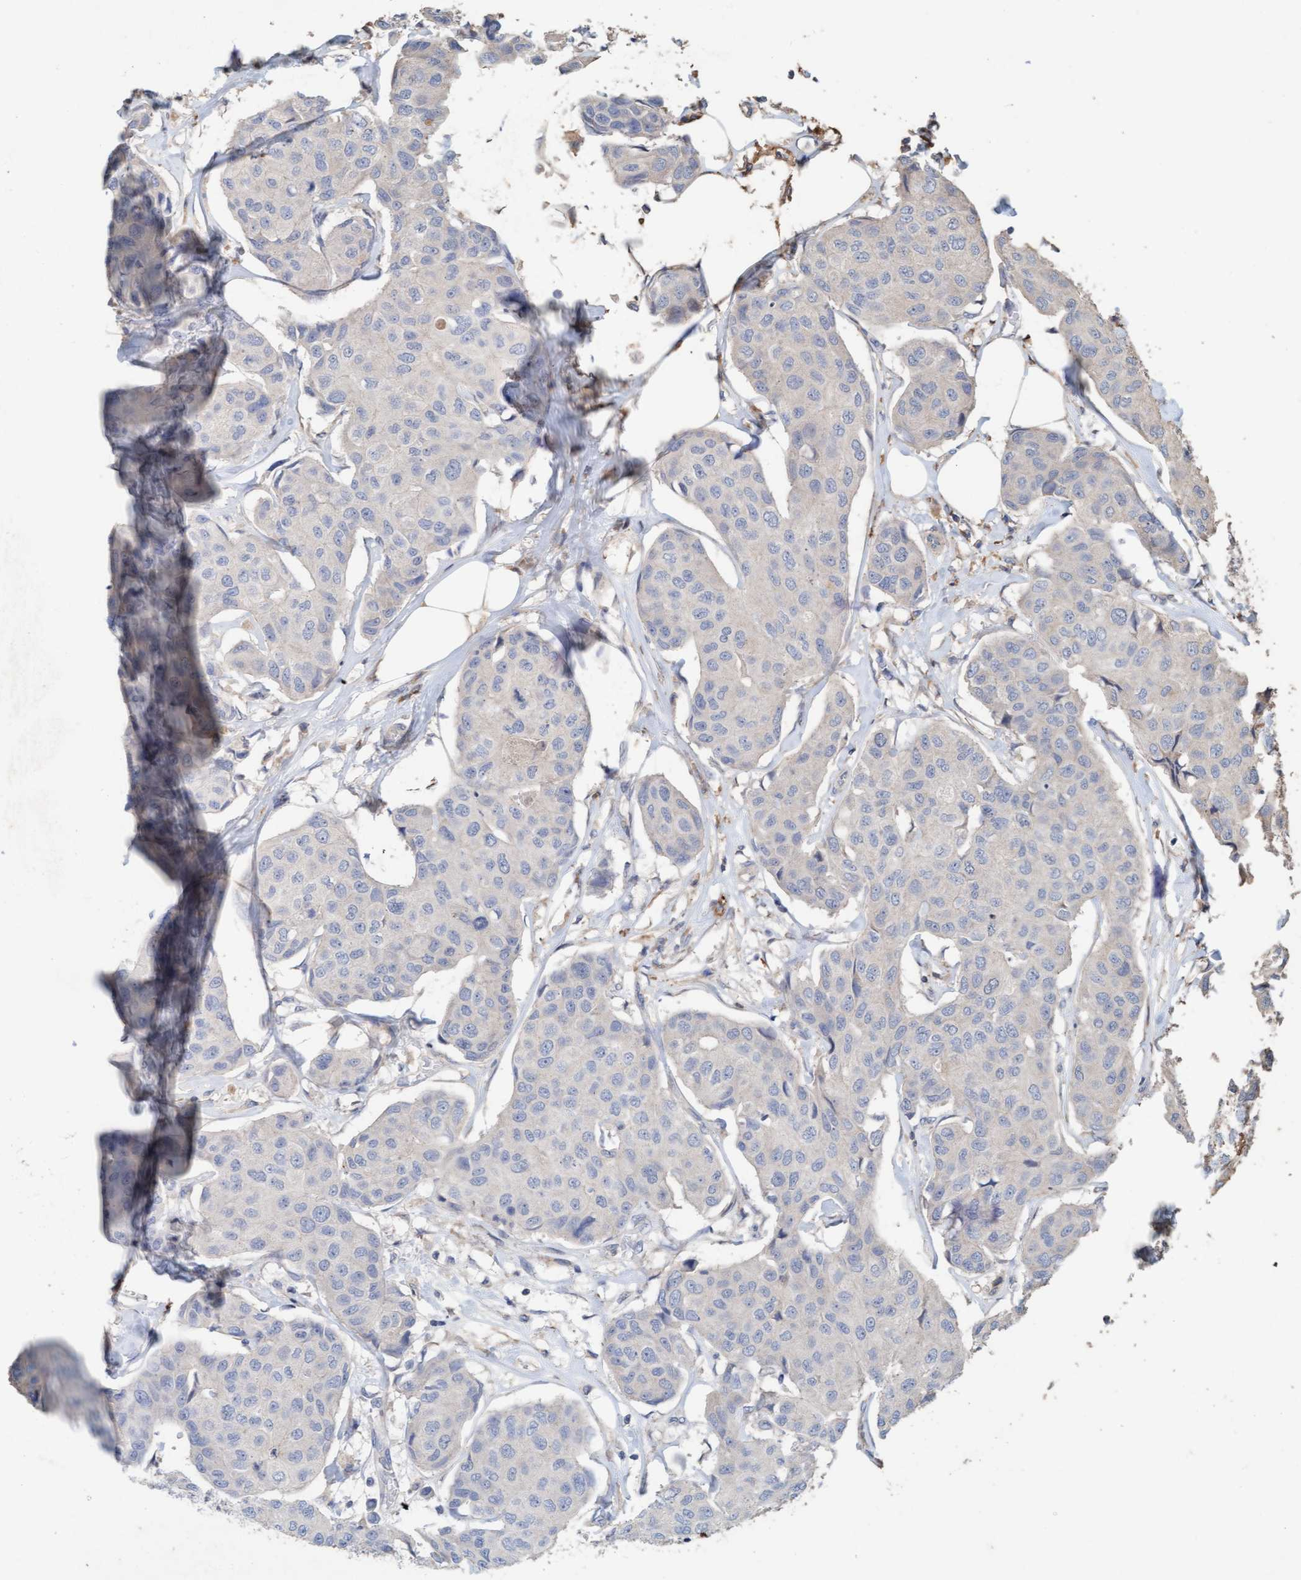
{"staining": {"intensity": "negative", "quantity": "none", "location": "none"}, "tissue": "breast cancer", "cell_type": "Tumor cells", "image_type": "cancer", "snomed": [{"axis": "morphology", "description": "Duct carcinoma"}, {"axis": "topography", "description": "Breast"}], "caption": "DAB (3,3'-diaminobenzidine) immunohistochemical staining of human breast cancer shows no significant expression in tumor cells. The staining is performed using DAB (3,3'-diaminobenzidine) brown chromogen with nuclei counter-stained in using hematoxylin.", "gene": "LONRF1", "patient": {"sex": "female", "age": 80}}